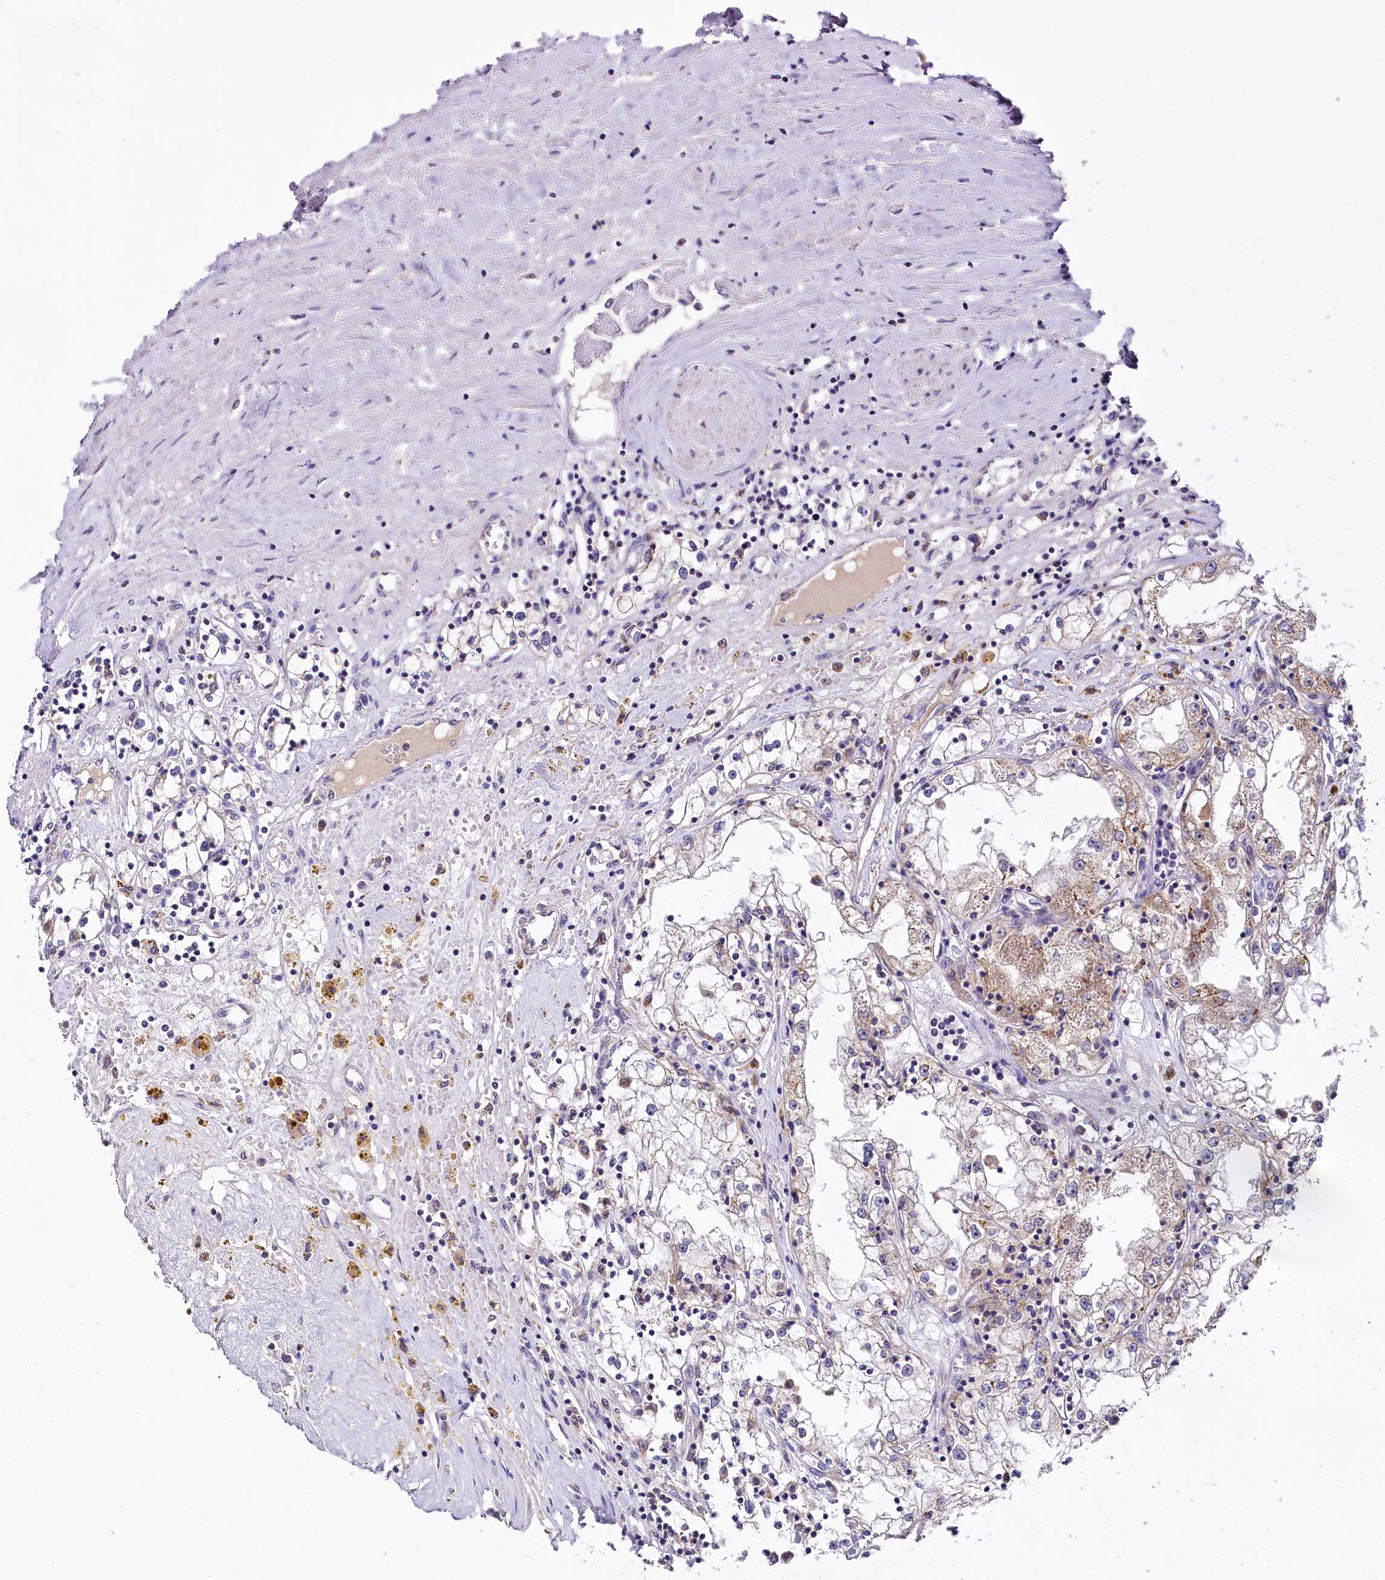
{"staining": {"intensity": "weak", "quantity": "25%-75%", "location": "cytoplasmic/membranous"}, "tissue": "renal cancer", "cell_type": "Tumor cells", "image_type": "cancer", "snomed": [{"axis": "morphology", "description": "Adenocarcinoma, NOS"}, {"axis": "topography", "description": "Kidney"}], "caption": "High-power microscopy captured an immunohistochemistry (IHC) histopathology image of renal adenocarcinoma, revealing weak cytoplasmic/membranous expression in approximately 25%-75% of tumor cells. Nuclei are stained in blue.", "gene": "SPINK9", "patient": {"sex": "male", "age": 56}}